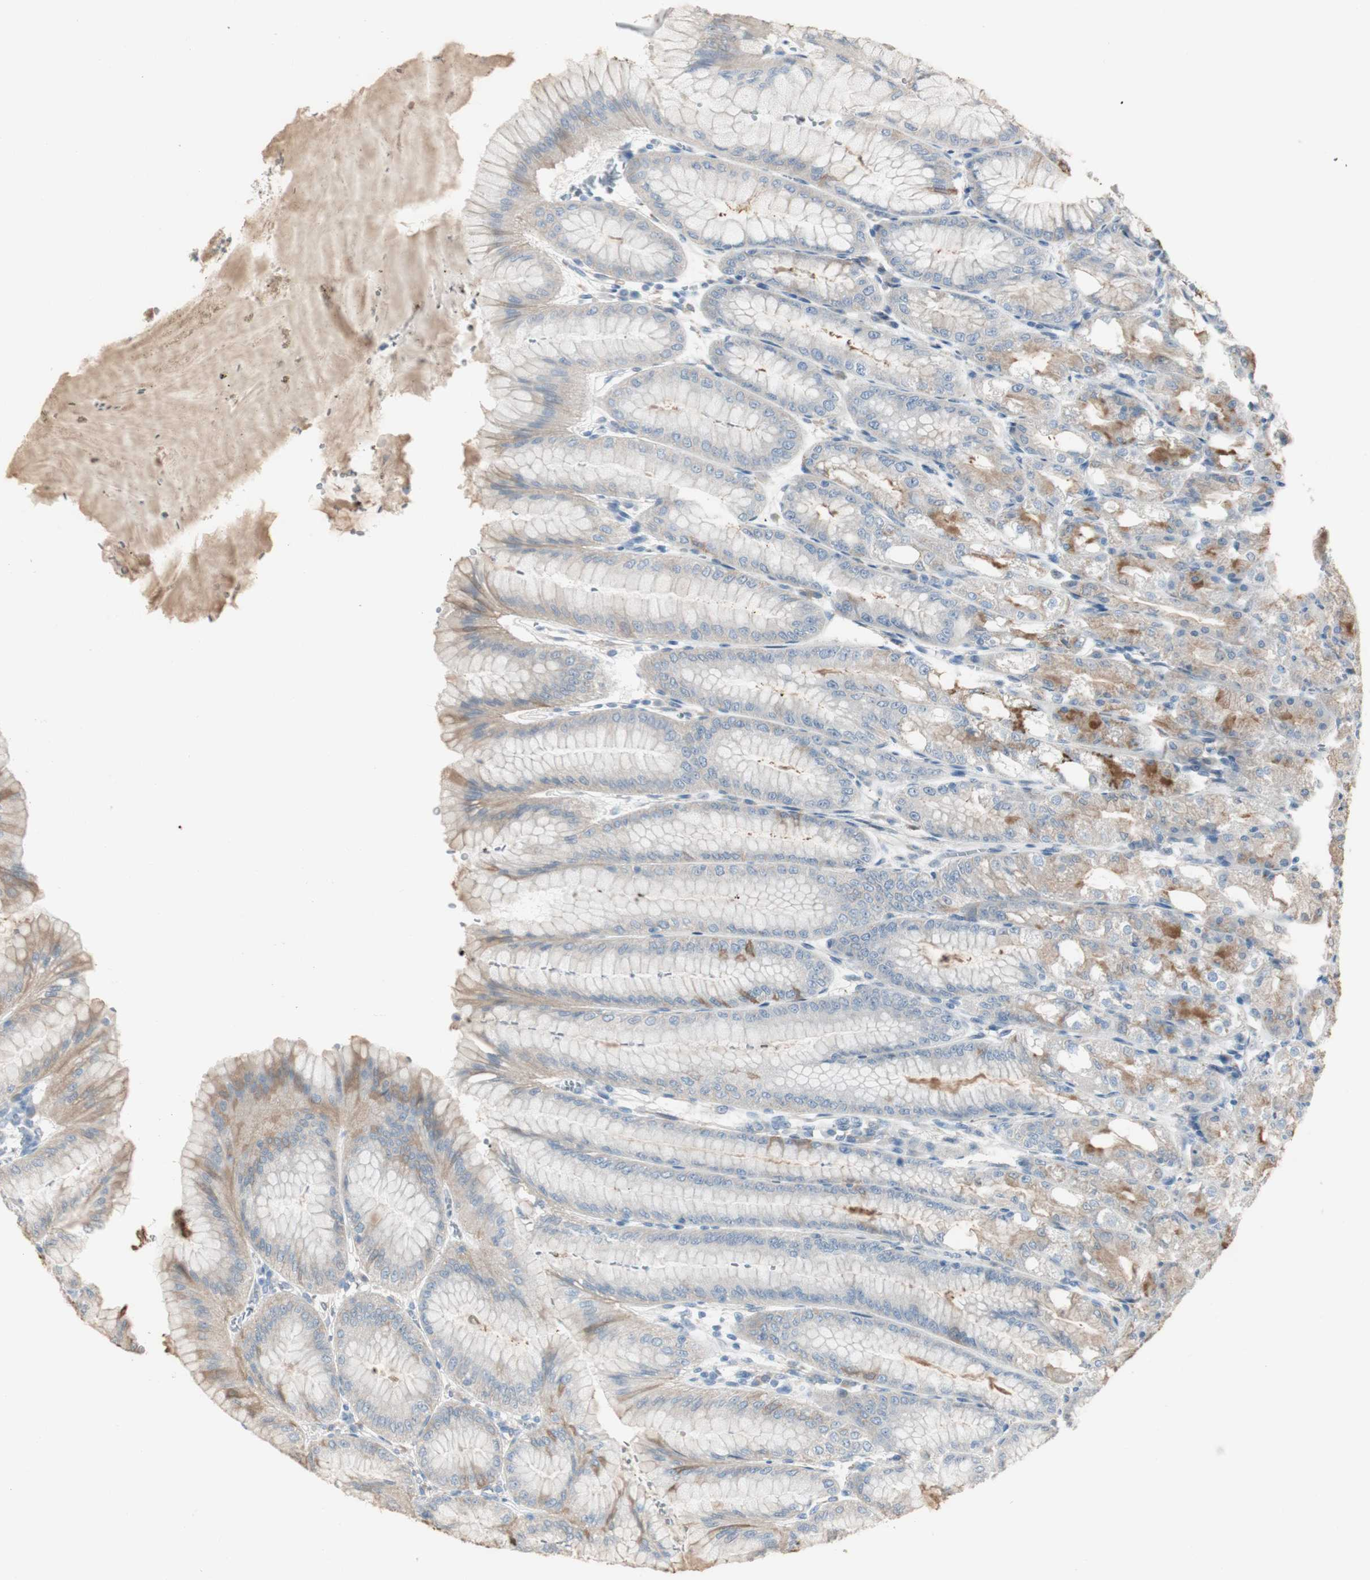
{"staining": {"intensity": "moderate", "quantity": "25%-75%", "location": "cytoplasmic/membranous"}, "tissue": "stomach", "cell_type": "Glandular cells", "image_type": "normal", "snomed": [{"axis": "morphology", "description": "Normal tissue, NOS"}, {"axis": "topography", "description": "Stomach, lower"}], "caption": "Protein expression analysis of normal stomach demonstrates moderate cytoplasmic/membranous expression in about 25%-75% of glandular cells. (IHC, brightfield microscopy, high magnification).", "gene": "SPINK4", "patient": {"sex": "male", "age": 71}}